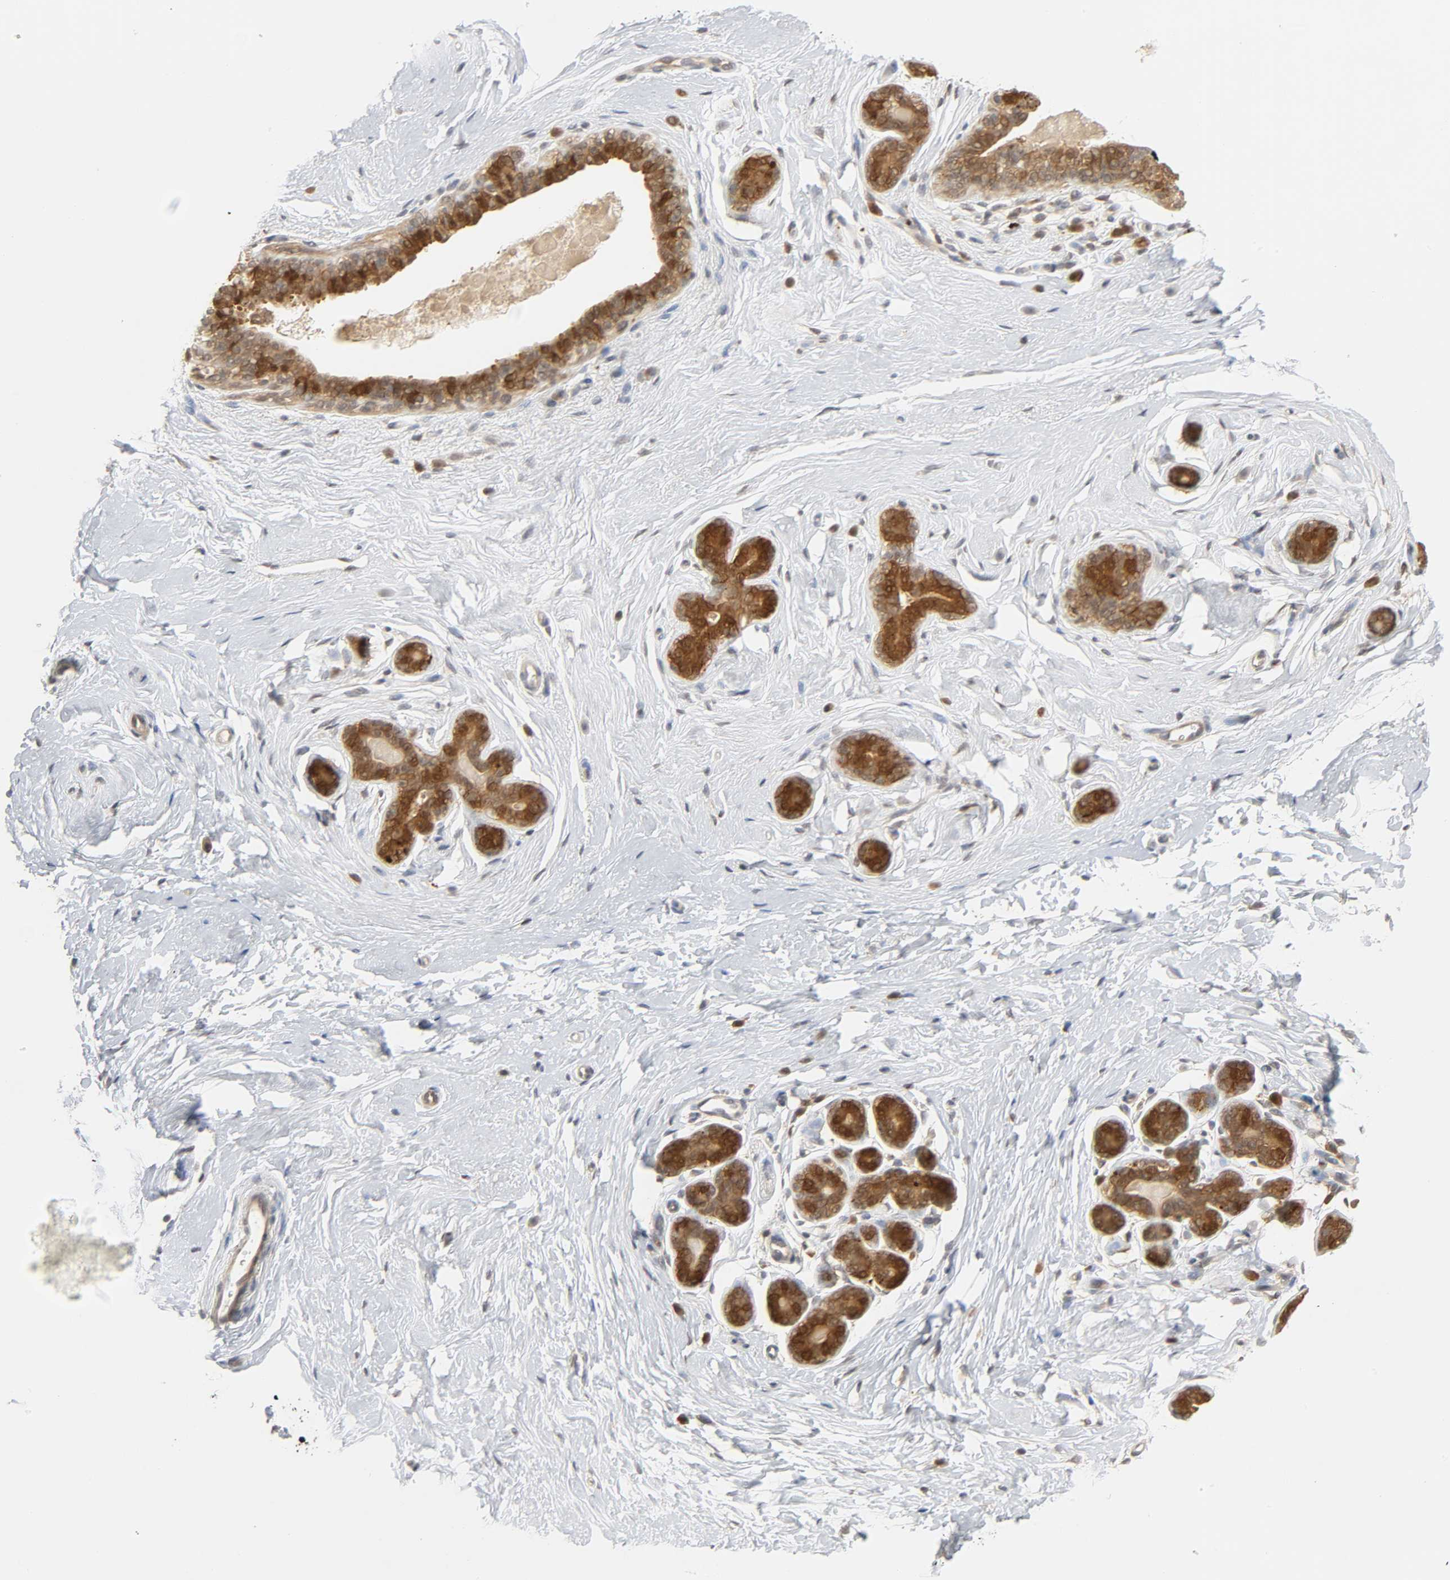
{"staining": {"intensity": "negative", "quantity": "none", "location": "none"}, "tissue": "breast", "cell_type": "Adipocytes", "image_type": "normal", "snomed": [{"axis": "morphology", "description": "Normal tissue, NOS"}, {"axis": "topography", "description": "Breast"}], "caption": "The histopathology image displays no staining of adipocytes in normal breast.", "gene": "MIF", "patient": {"sex": "female", "age": 52}}